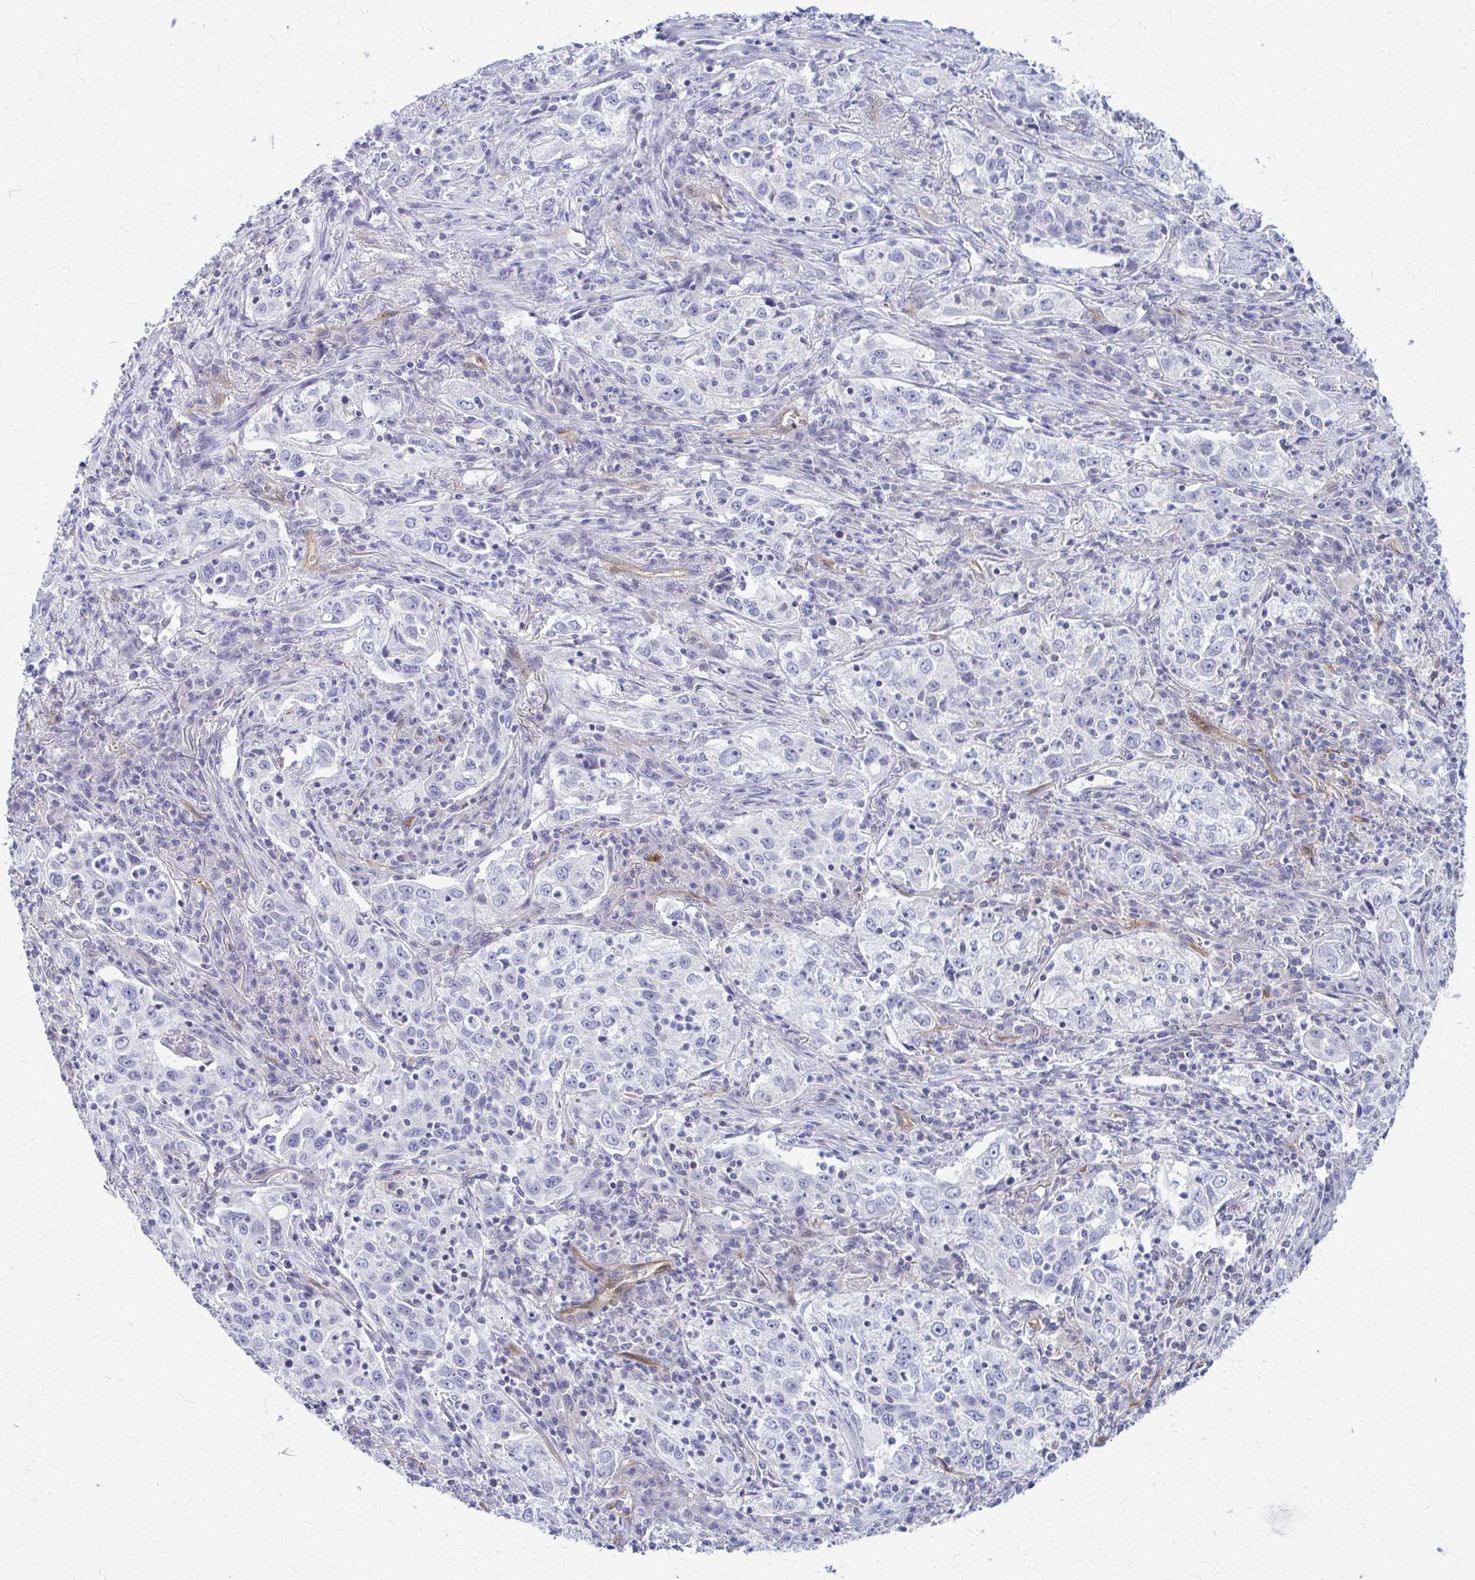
{"staining": {"intensity": "negative", "quantity": "none", "location": "none"}, "tissue": "lung cancer", "cell_type": "Tumor cells", "image_type": "cancer", "snomed": [{"axis": "morphology", "description": "Squamous cell carcinoma, NOS"}, {"axis": "topography", "description": "Lung"}], "caption": "Squamous cell carcinoma (lung) was stained to show a protein in brown. There is no significant expression in tumor cells.", "gene": "CLIC2", "patient": {"sex": "male", "age": 71}}